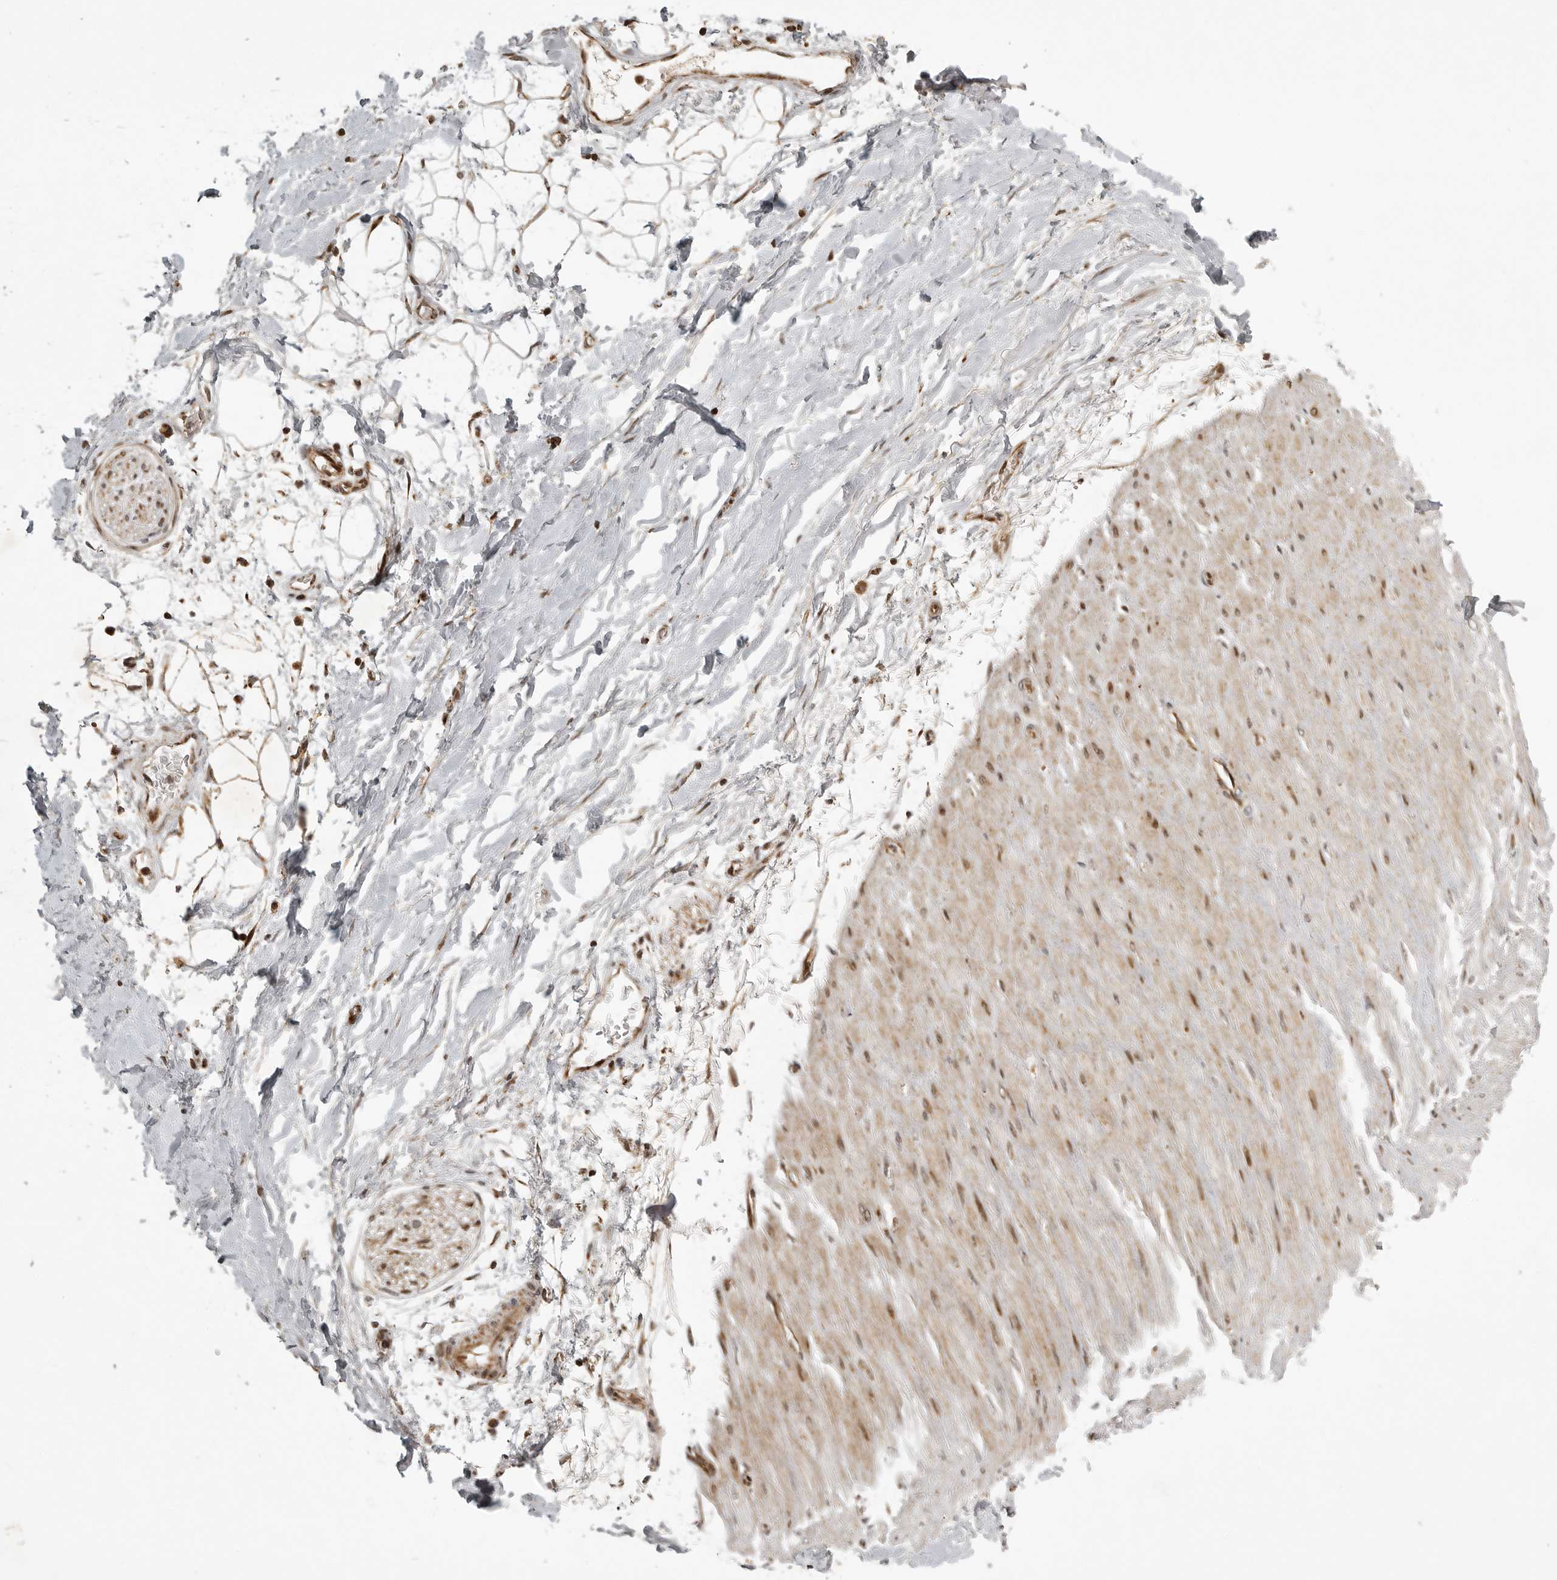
{"staining": {"intensity": "moderate", "quantity": "25%-75%", "location": "cytoplasmic/membranous"}, "tissue": "adipose tissue", "cell_type": "Adipocytes", "image_type": "normal", "snomed": [{"axis": "morphology", "description": "Normal tissue, NOS"}, {"axis": "topography", "description": "Soft tissue"}], "caption": "Protein expression analysis of normal human adipose tissue reveals moderate cytoplasmic/membranous expression in approximately 25%-75% of adipocytes. (DAB (3,3'-diaminobenzidine) = brown stain, brightfield microscopy at high magnification).", "gene": "NARS2", "patient": {"sex": "male", "age": 72}}